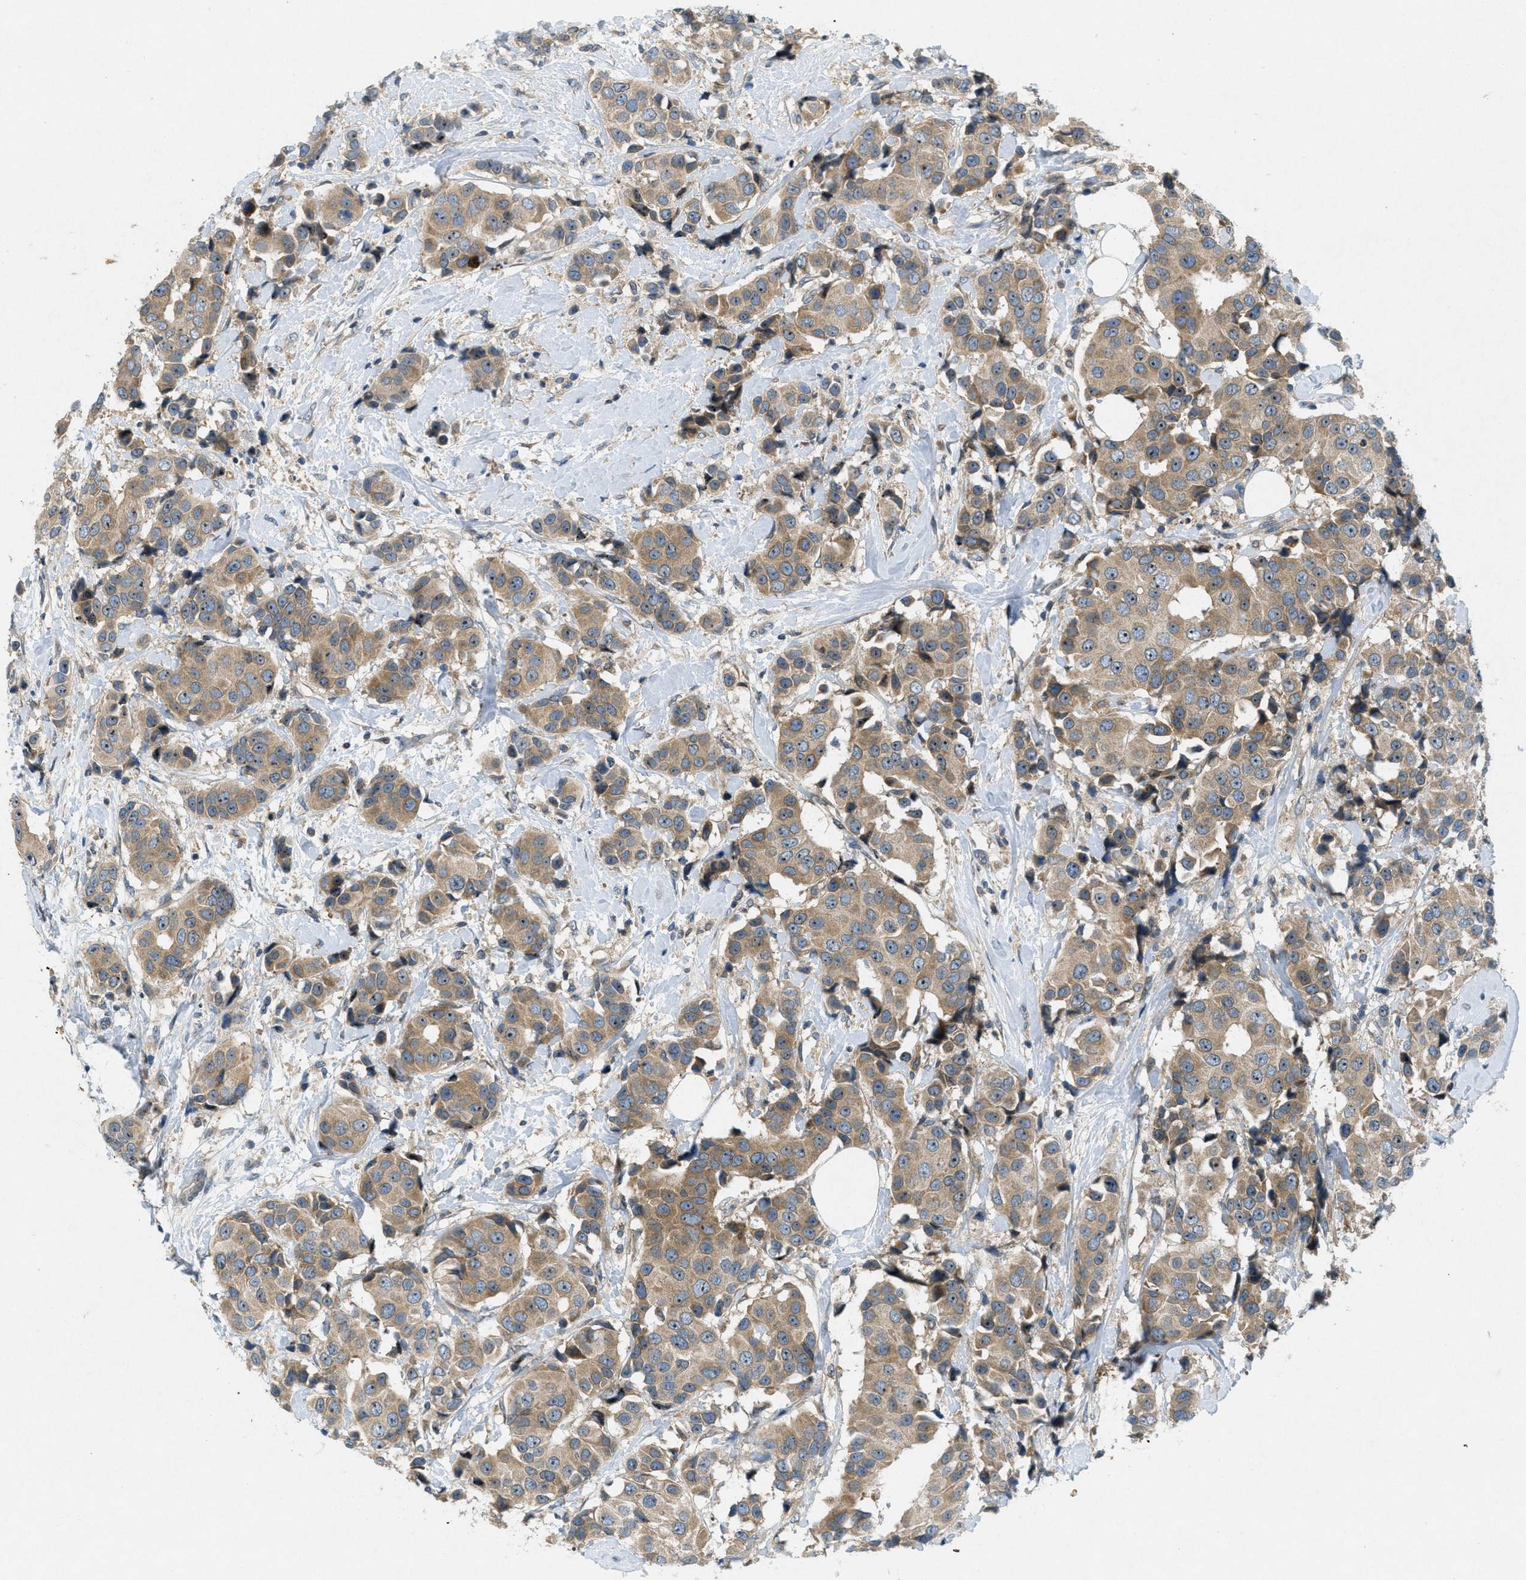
{"staining": {"intensity": "weak", "quantity": ">75%", "location": "cytoplasmic/membranous"}, "tissue": "breast cancer", "cell_type": "Tumor cells", "image_type": "cancer", "snomed": [{"axis": "morphology", "description": "Normal tissue, NOS"}, {"axis": "morphology", "description": "Duct carcinoma"}, {"axis": "topography", "description": "Breast"}], "caption": "Immunohistochemical staining of breast cancer (intraductal carcinoma) displays low levels of weak cytoplasmic/membranous protein staining in about >75% of tumor cells.", "gene": "SIGMAR1", "patient": {"sex": "female", "age": 39}}